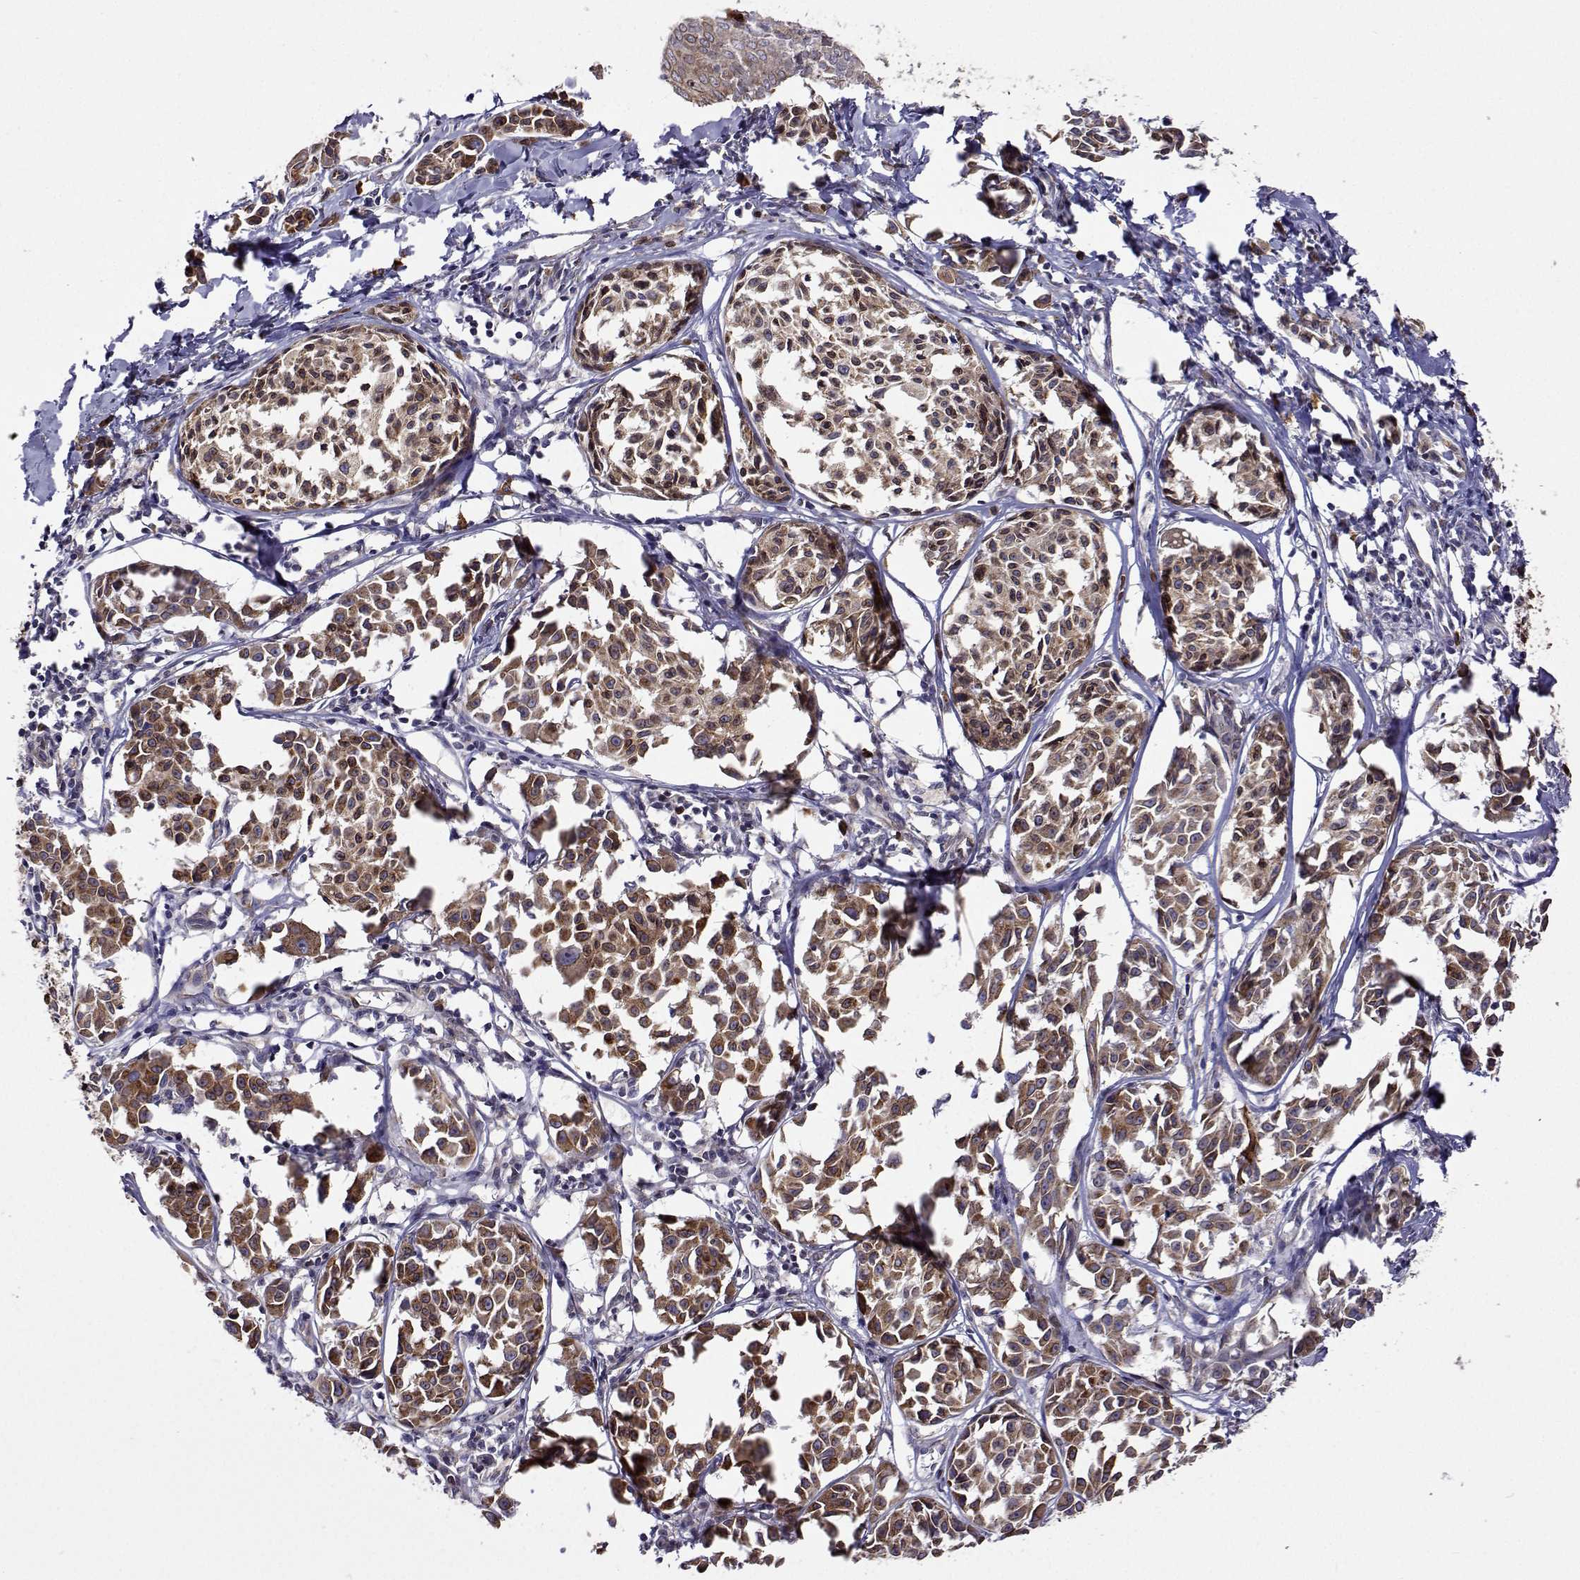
{"staining": {"intensity": "moderate", "quantity": ">75%", "location": "cytoplasmic/membranous"}, "tissue": "melanoma", "cell_type": "Tumor cells", "image_type": "cancer", "snomed": [{"axis": "morphology", "description": "Malignant melanoma, NOS"}, {"axis": "topography", "description": "Skin"}], "caption": "Immunohistochemical staining of melanoma displays medium levels of moderate cytoplasmic/membranous expression in approximately >75% of tumor cells.", "gene": "PGRMC2", "patient": {"sex": "male", "age": 51}}